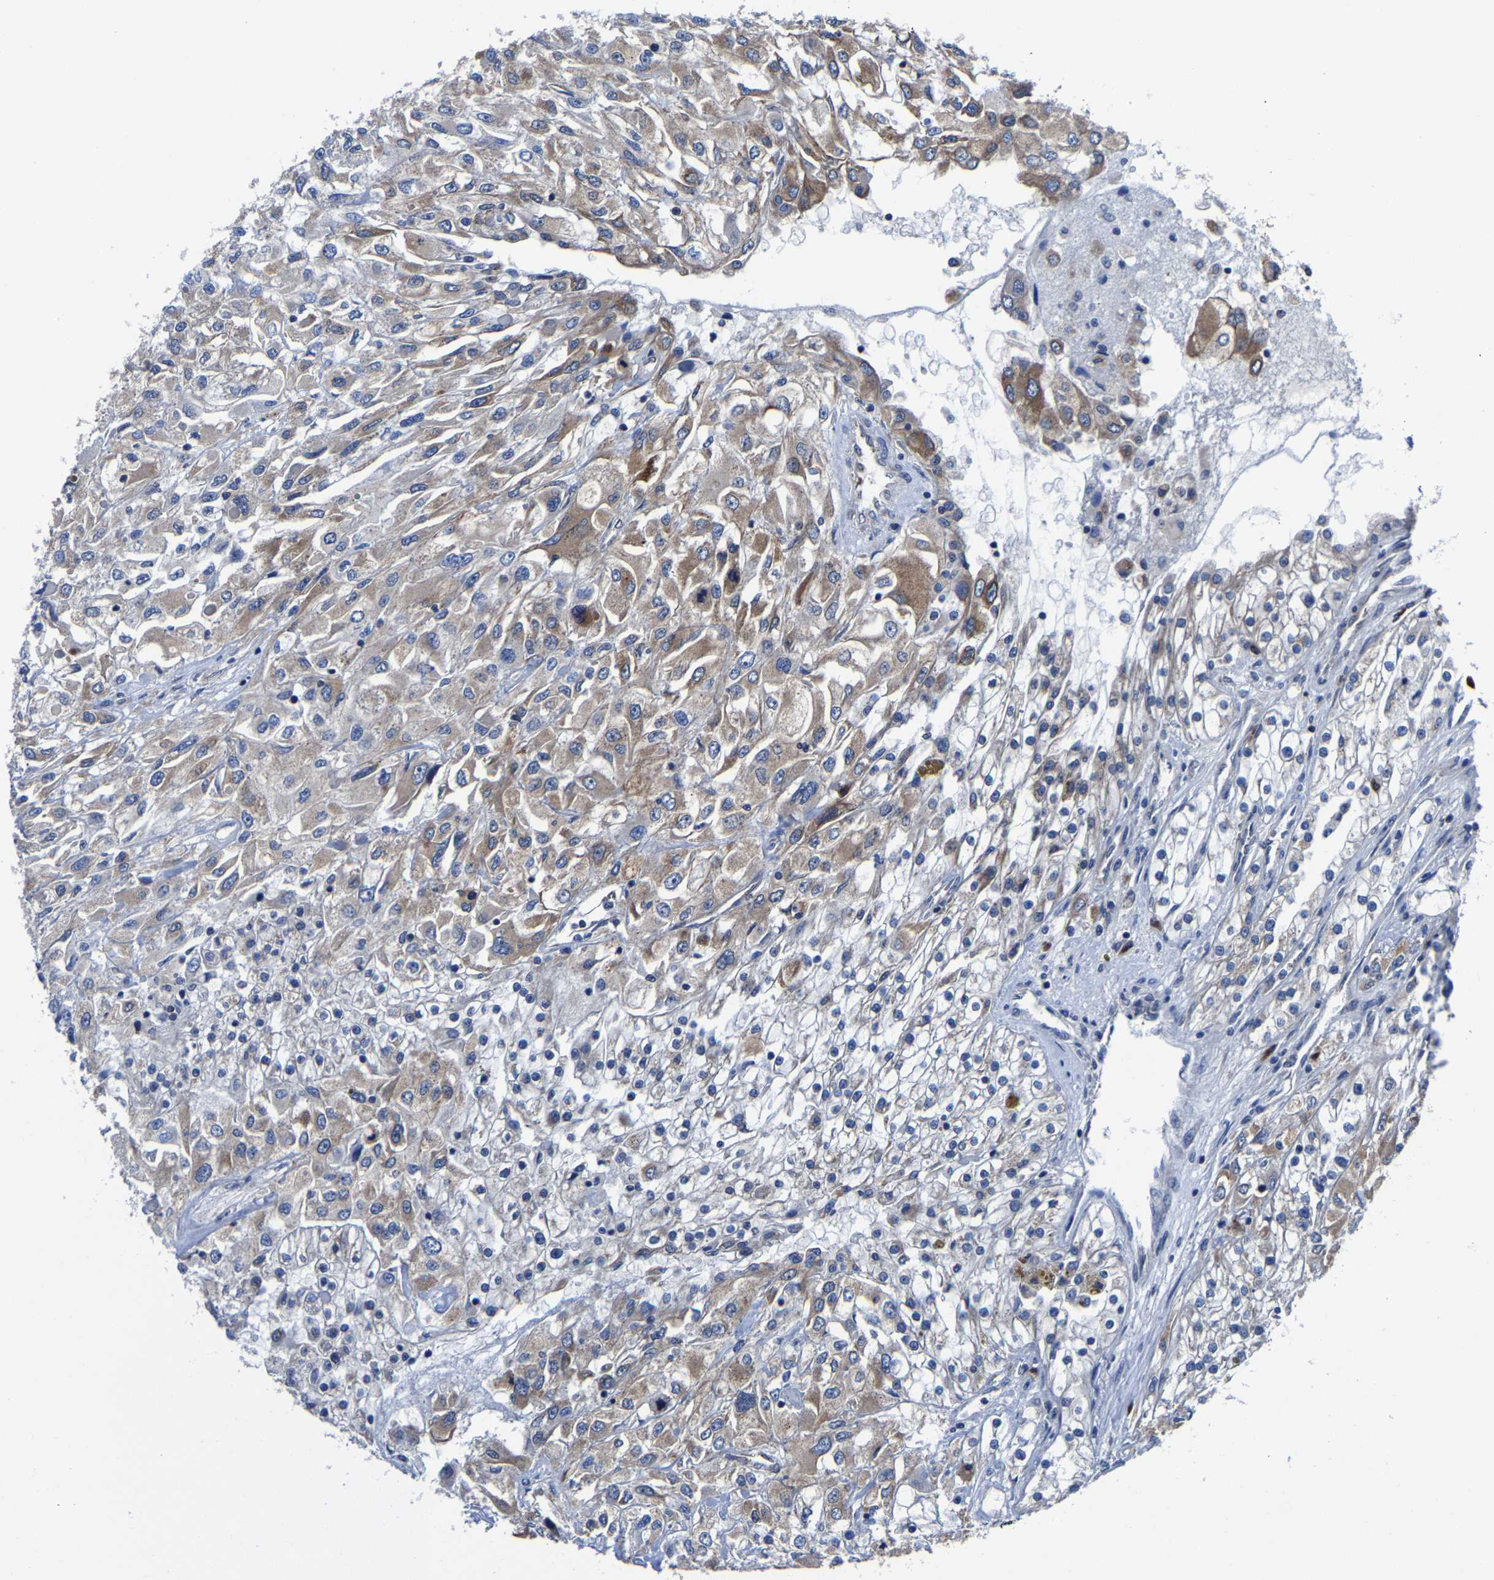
{"staining": {"intensity": "moderate", "quantity": ">75%", "location": "cytoplasmic/membranous"}, "tissue": "renal cancer", "cell_type": "Tumor cells", "image_type": "cancer", "snomed": [{"axis": "morphology", "description": "Adenocarcinoma, NOS"}, {"axis": "topography", "description": "Kidney"}], "caption": "Moderate cytoplasmic/membranous positivity for a protein is seen in about >75% of tumor cells of adenocarcinoma (renal) using immunohistochemistry (IHC).", "gene": "EBAG9", "patient": {"sex": "female", "age": 52}}